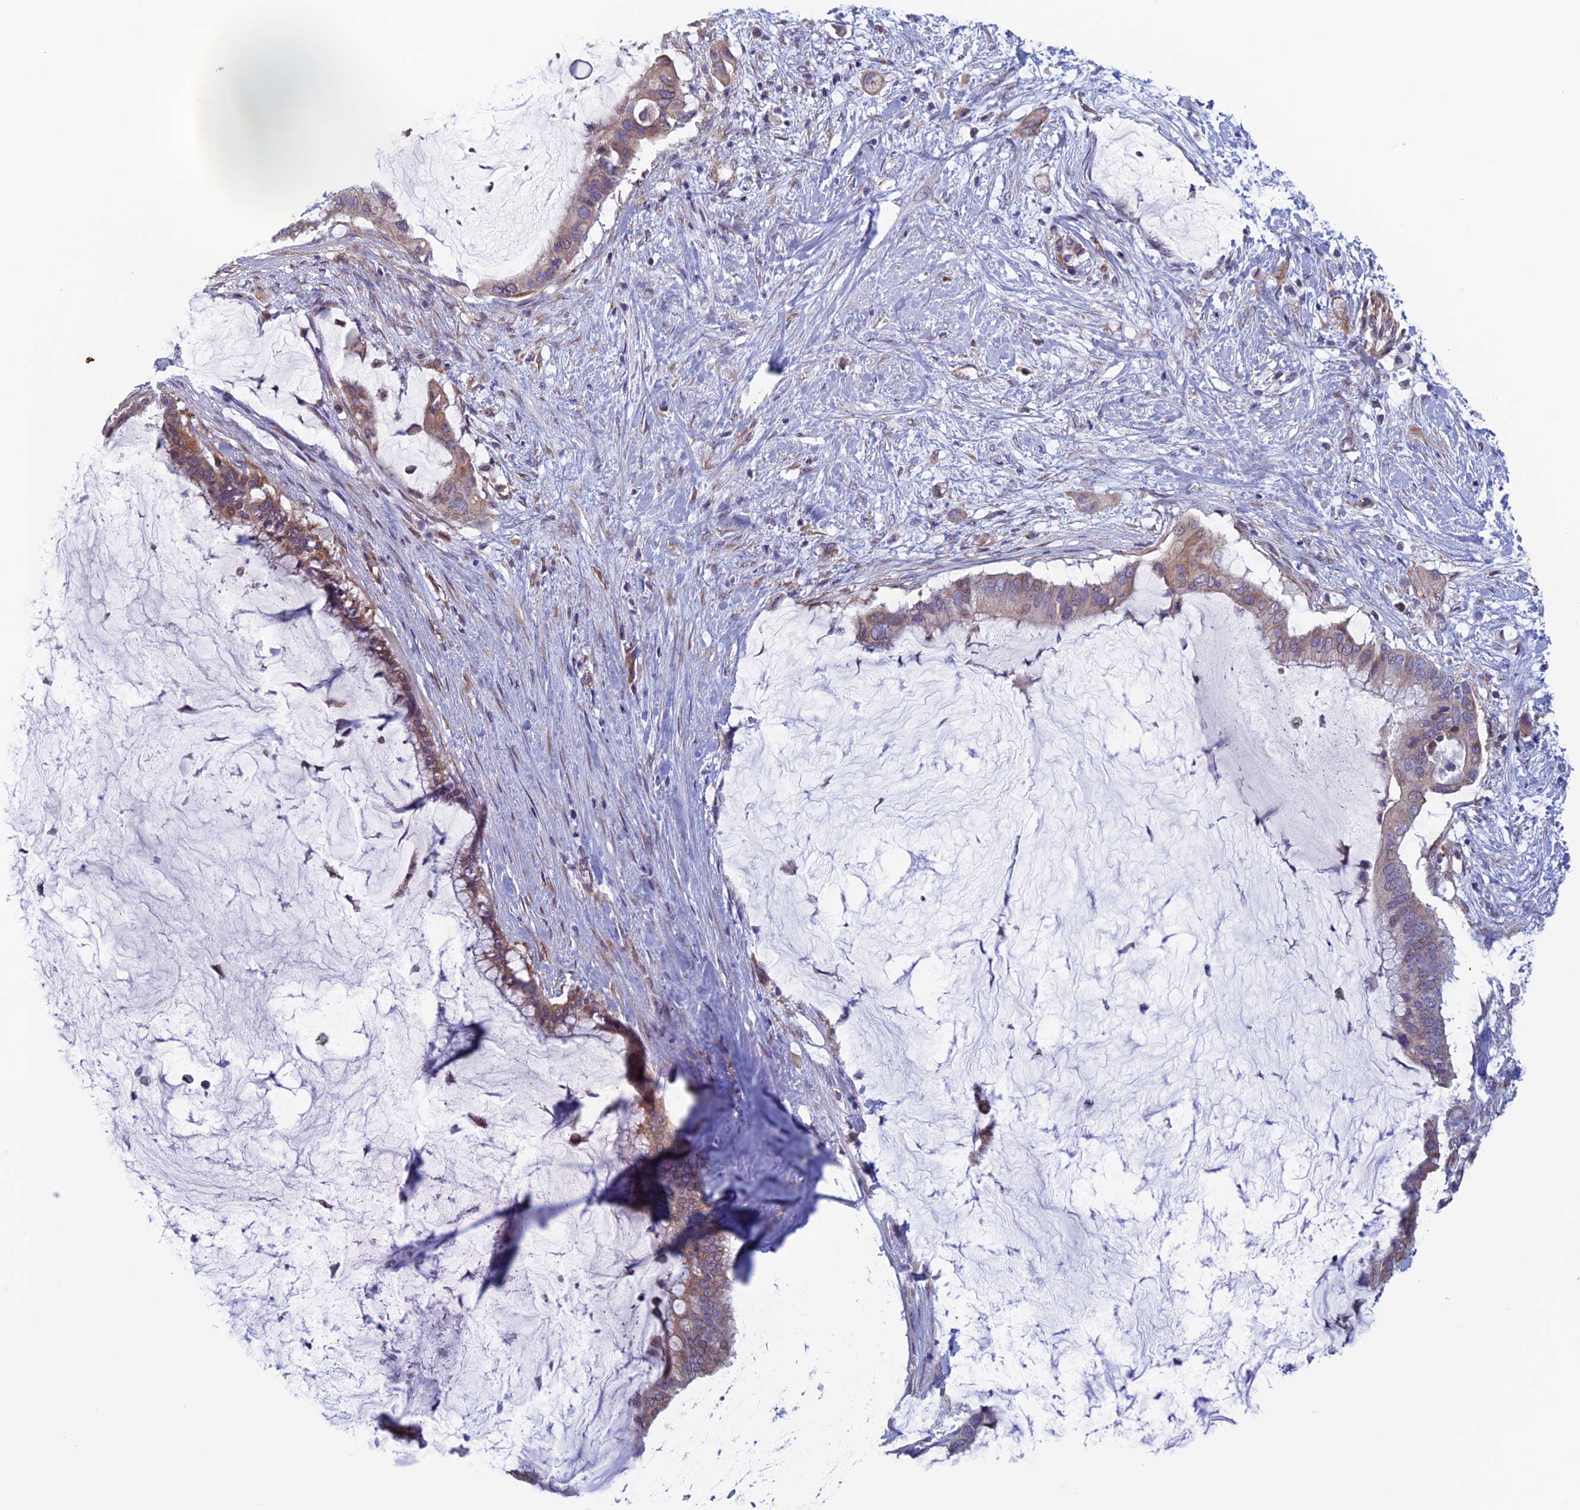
{"staining": {"intensity": "moderate", "quantity": "25%-75%", "location": "cytoplasmic/membranous"}, "tissue": "pancreatic cancer", "cell_type": "Tumor cells", "image_type": "cancer", "snomed": [{"axis": "morphology", "description": "Adenocarcinoma, NOS"}, {"axis": "topography", "description": "Pancreas"}], "caption": "Tumor cells show medium levels of moderate cytoplasmic/membranous staining in approximately 25%-75% of cells in human adenocarcinoma (pancreatic).", "gene": "BCL2L10", "patient": {"sex": "male", "age": 41}}